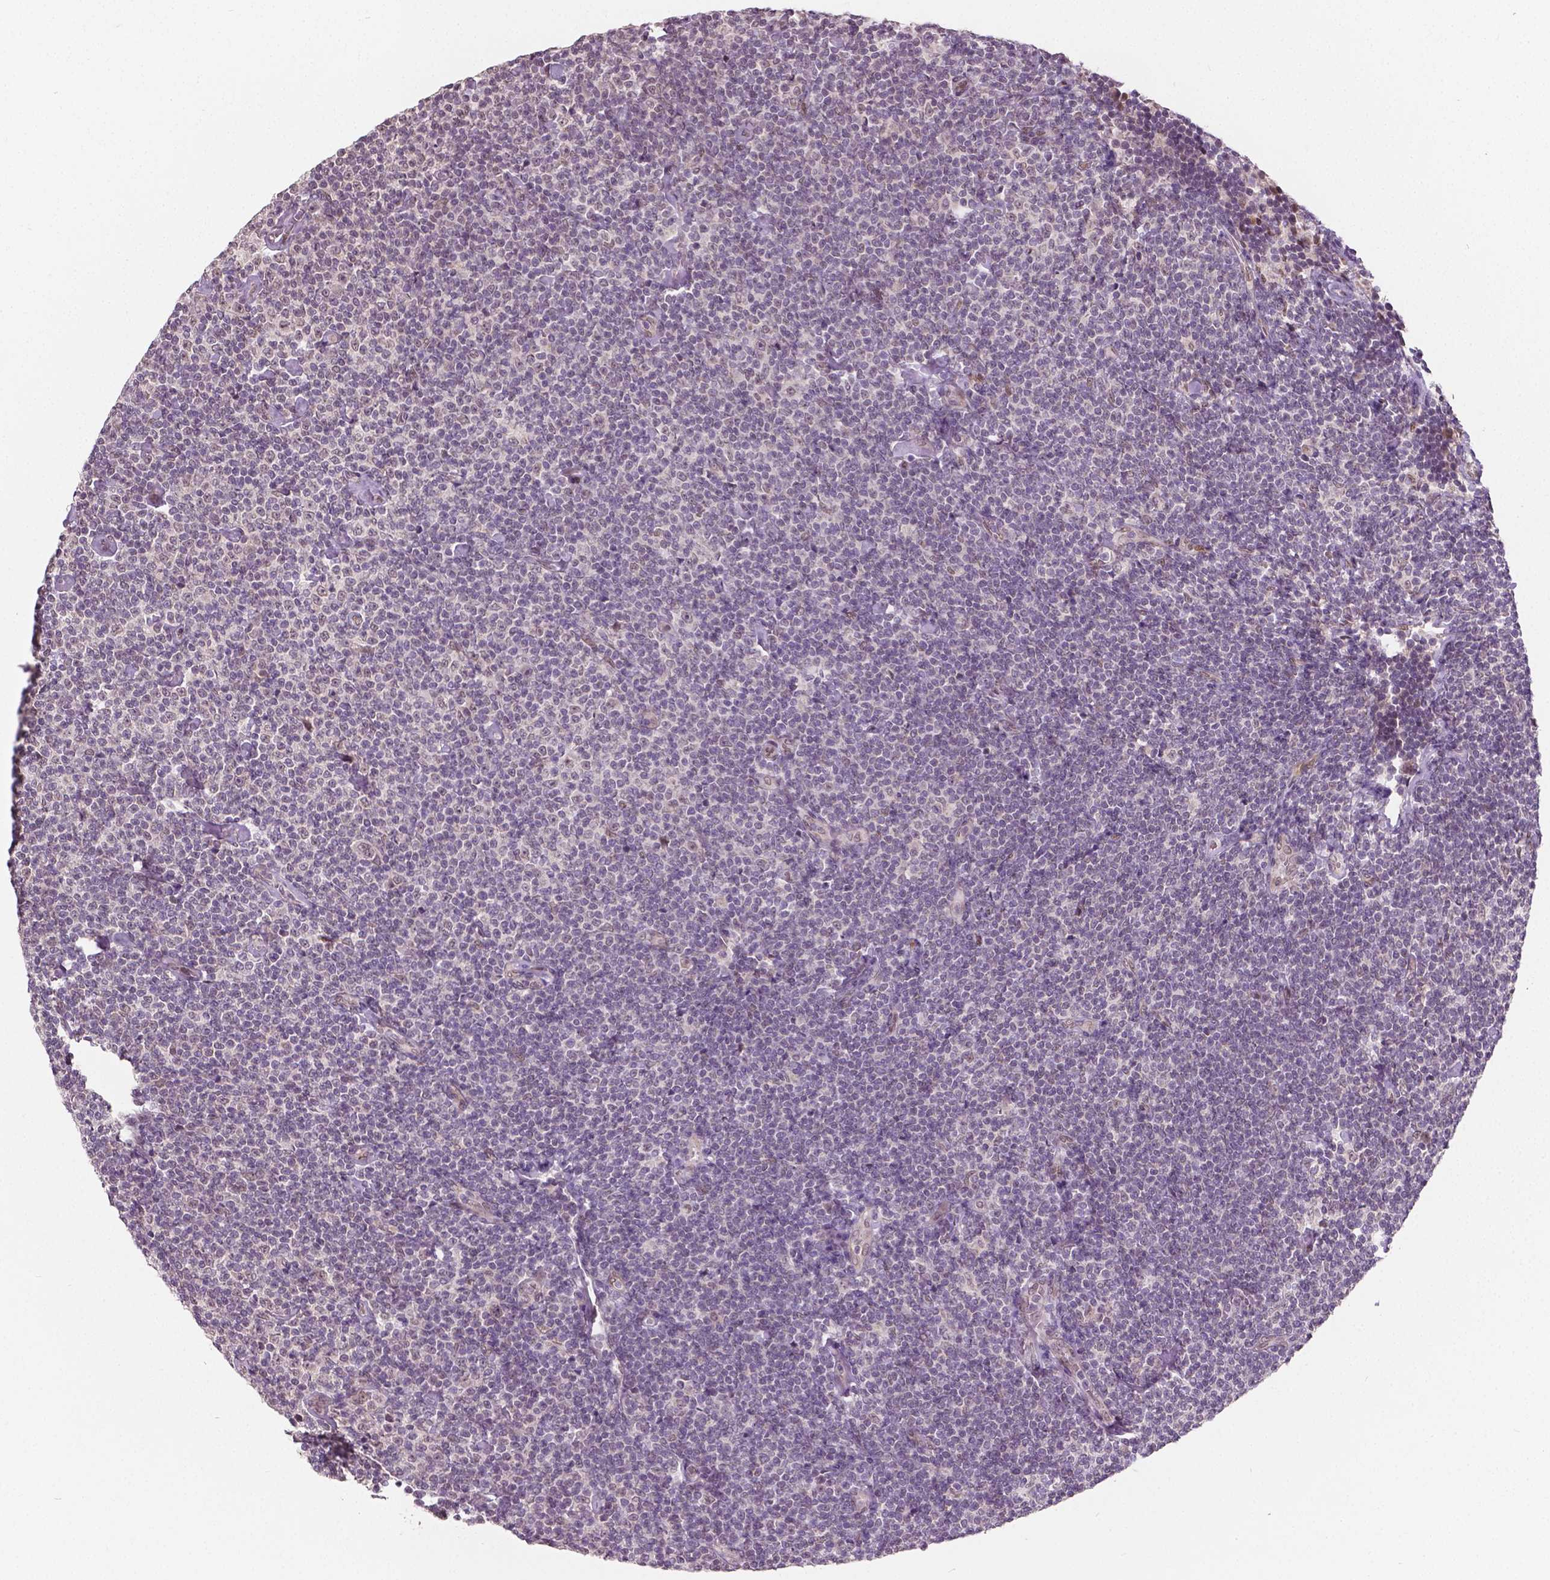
{"staining": {"intensity": "negative", "quantity": "none", "location": "none"}, "tissue": "lymphoma", "cell_type": "Tumor cells", "image_type": "cancer", "snomed": [{"axis": "morphology", "description": "Malignant lymphoma, non-Hodgkin's type, Low grade"}, {"axis": "topography", "description": "Lymph node"}], "caption": "A histopathology image of low-grade malignant lymphoma, non-Hodgkin's type stained for a protein exhibits no brown staining in tumor cells. The staining is performed using DAB brown chromogen with nuclei counter-stained in using hematoxylin.", "gene": "HMBOX1", "patient": {"sex": "male", "age": 81}}